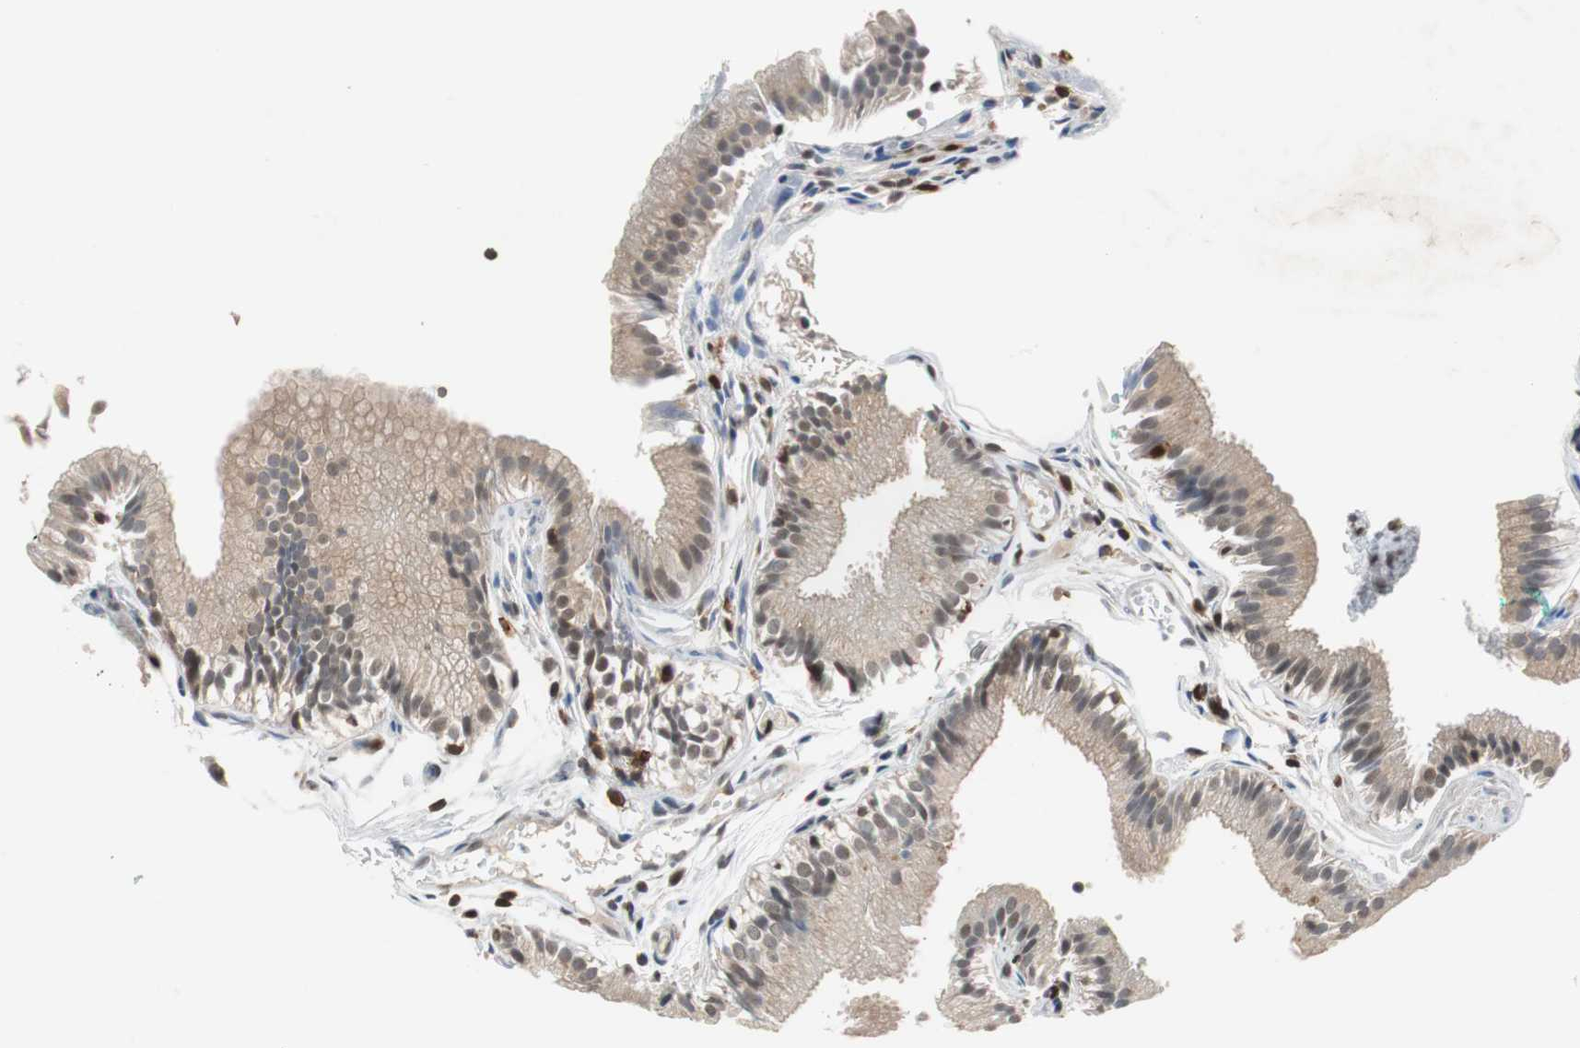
{"staining": {"intensity": "weak", "quantity": "25%-75%", "location": "cytoplasmic/membranous,nuclear"}, "tissue": "gallbladder", "cell_type": "Glandular cells", "image_type": "normal", "snomed": [{"axis": "morphology", "description": "Normal tissue, NOS"}, {"axis": "topography", "description": "Gallbladder"}], "caption": "Immunohistochemistry (IHC) of unremarkable gallbladder demonstrates low levels of weak cytoplasmic/membranous,nuclear staining in approximately 25%-75% of glandular cells.", "gene": "SIRT1", "patient": {"sex": "female", "age": 26}}